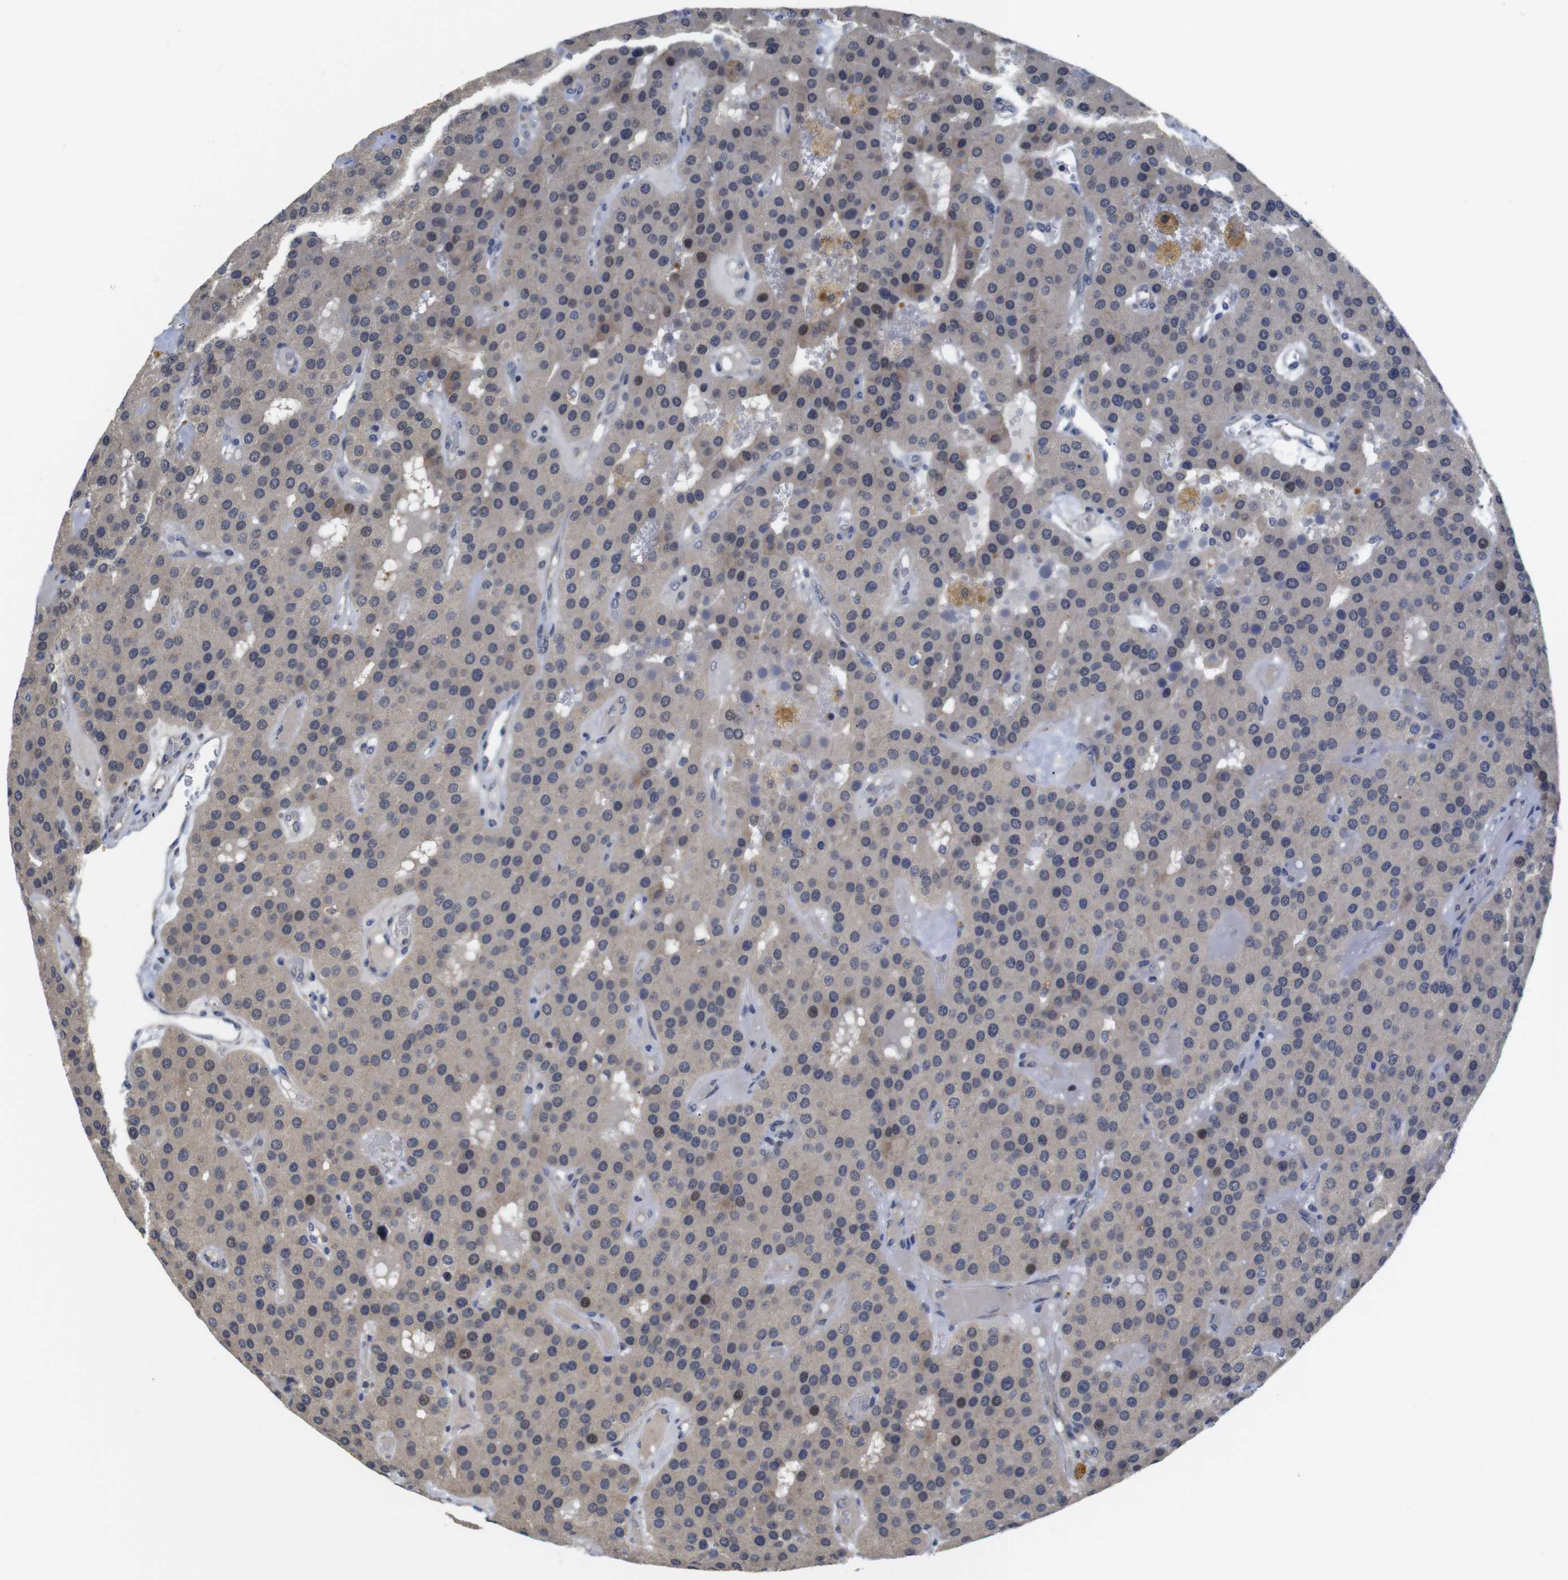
{"staining": {"intensity": "weak", "quantity": ">75%", "location": "cytoplasmic/membranous,nuclear"}, "tissue": "parathyroid gland", "cell_type": "Glandular cells", "image_type": "normal", "snomed": [{"axis": "morphology", "description": "Normal tissue, NOS"}, {"axis": "morphology", "description": "Adenoma, NOS"}, {"axis": "topography", "description": "Parathyroid gland"}], "caption": "IHC (DAB) staining of normal human parathyroid gland exhibits weak cytoplasmic/membranous,nuclear protein expression in about >75% of glandular cells.", "gene": "FNTA", "patient": {"sex": "female", "age": 86}}